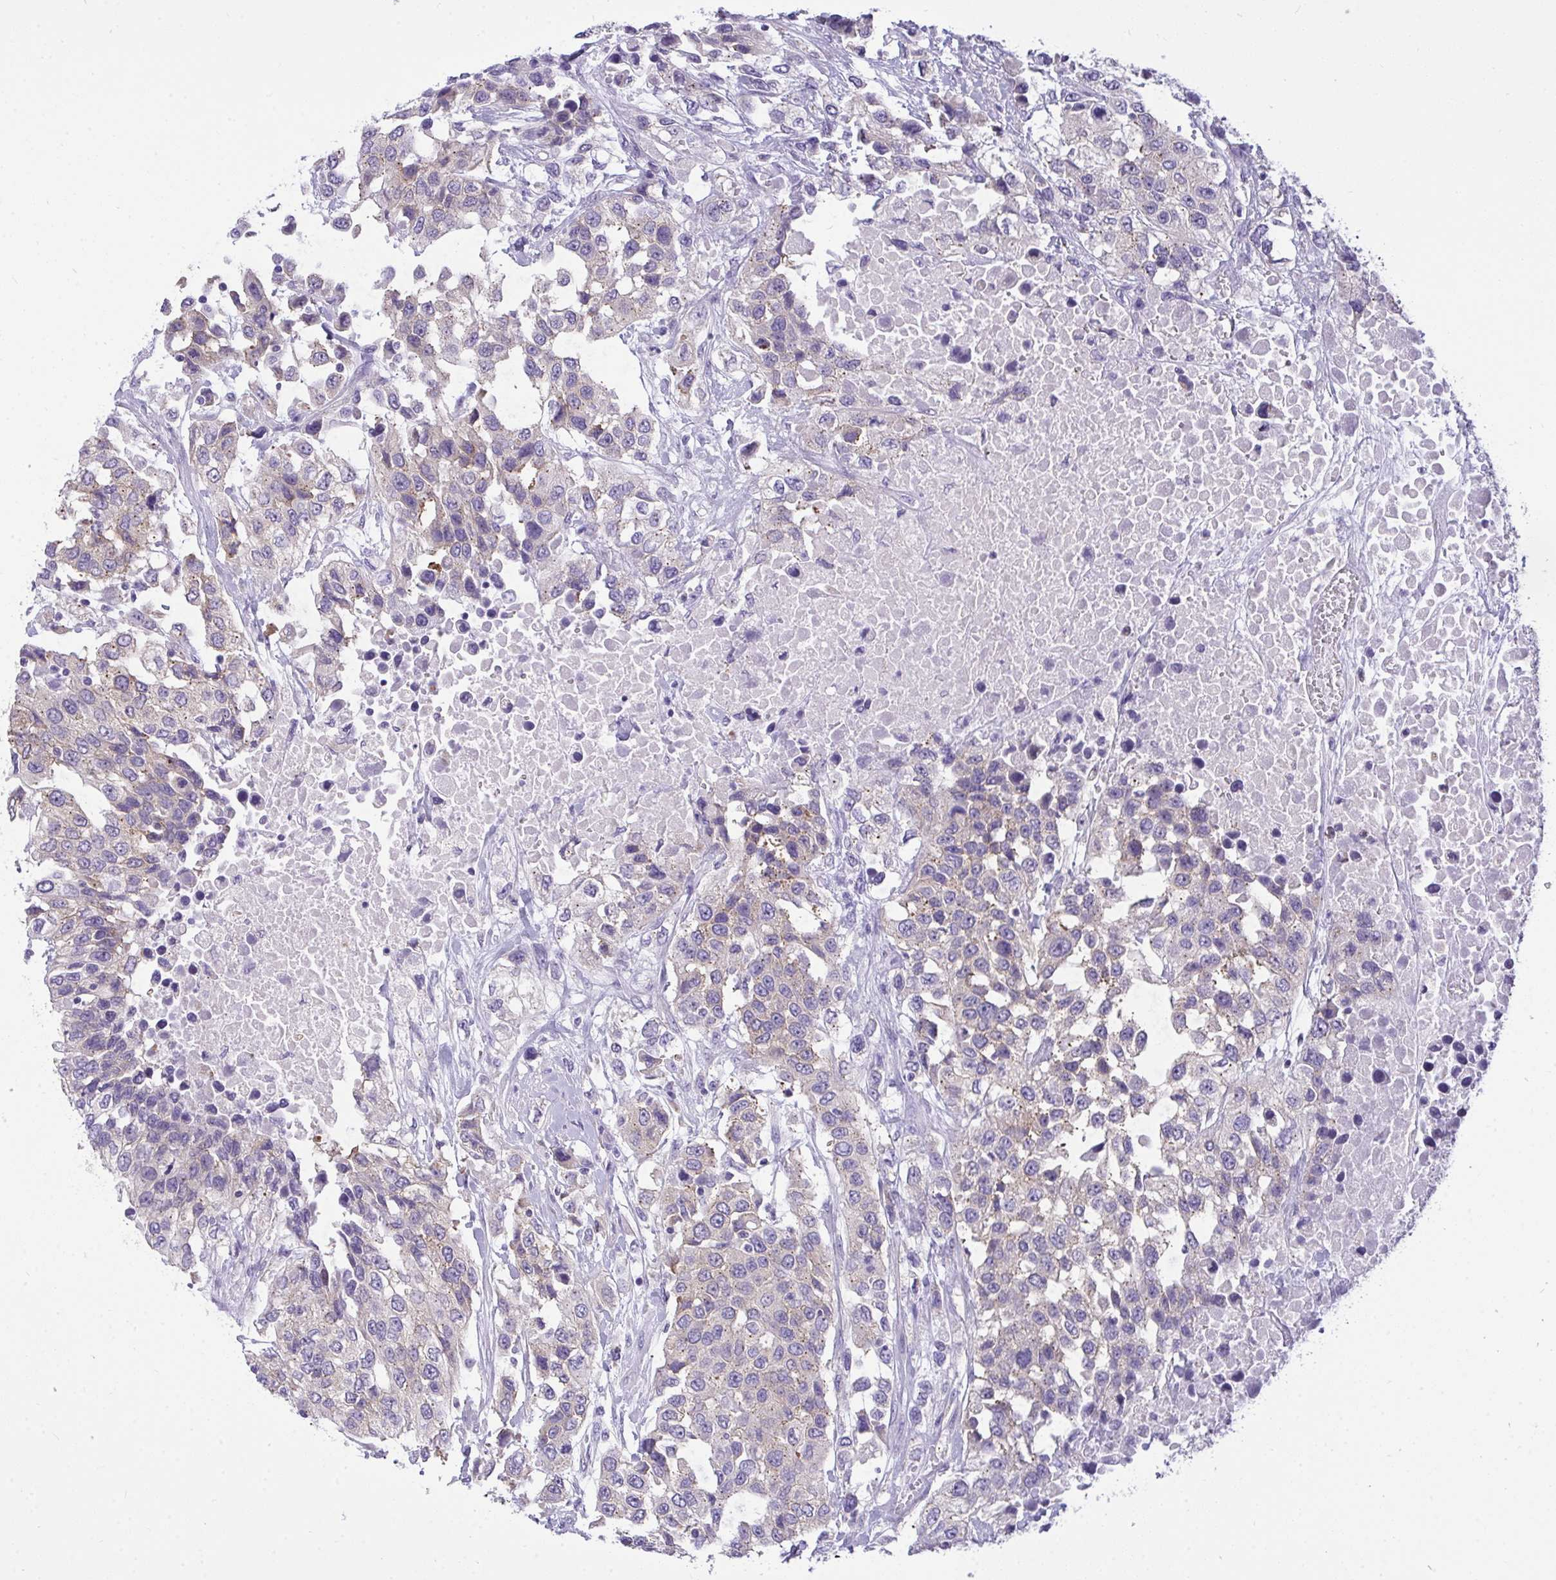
{"staining": {"intensity": "negative", "quantity": "none", "location": "none"}, "tissue": "urothelial cancer", "cell_type": "Tumor cells", "image_type": "cancer", "snomed": [{"axis": "morphology", "description": "Urothelial carcinoma, High grade"}, {"axis": "topography", "description": "Urinary bladder"}], "caption": "Tumor cells show no significant staining in urothelial cancer.", "gene": "VGLL3", "patient": {"sex": "female", "age": 80}}